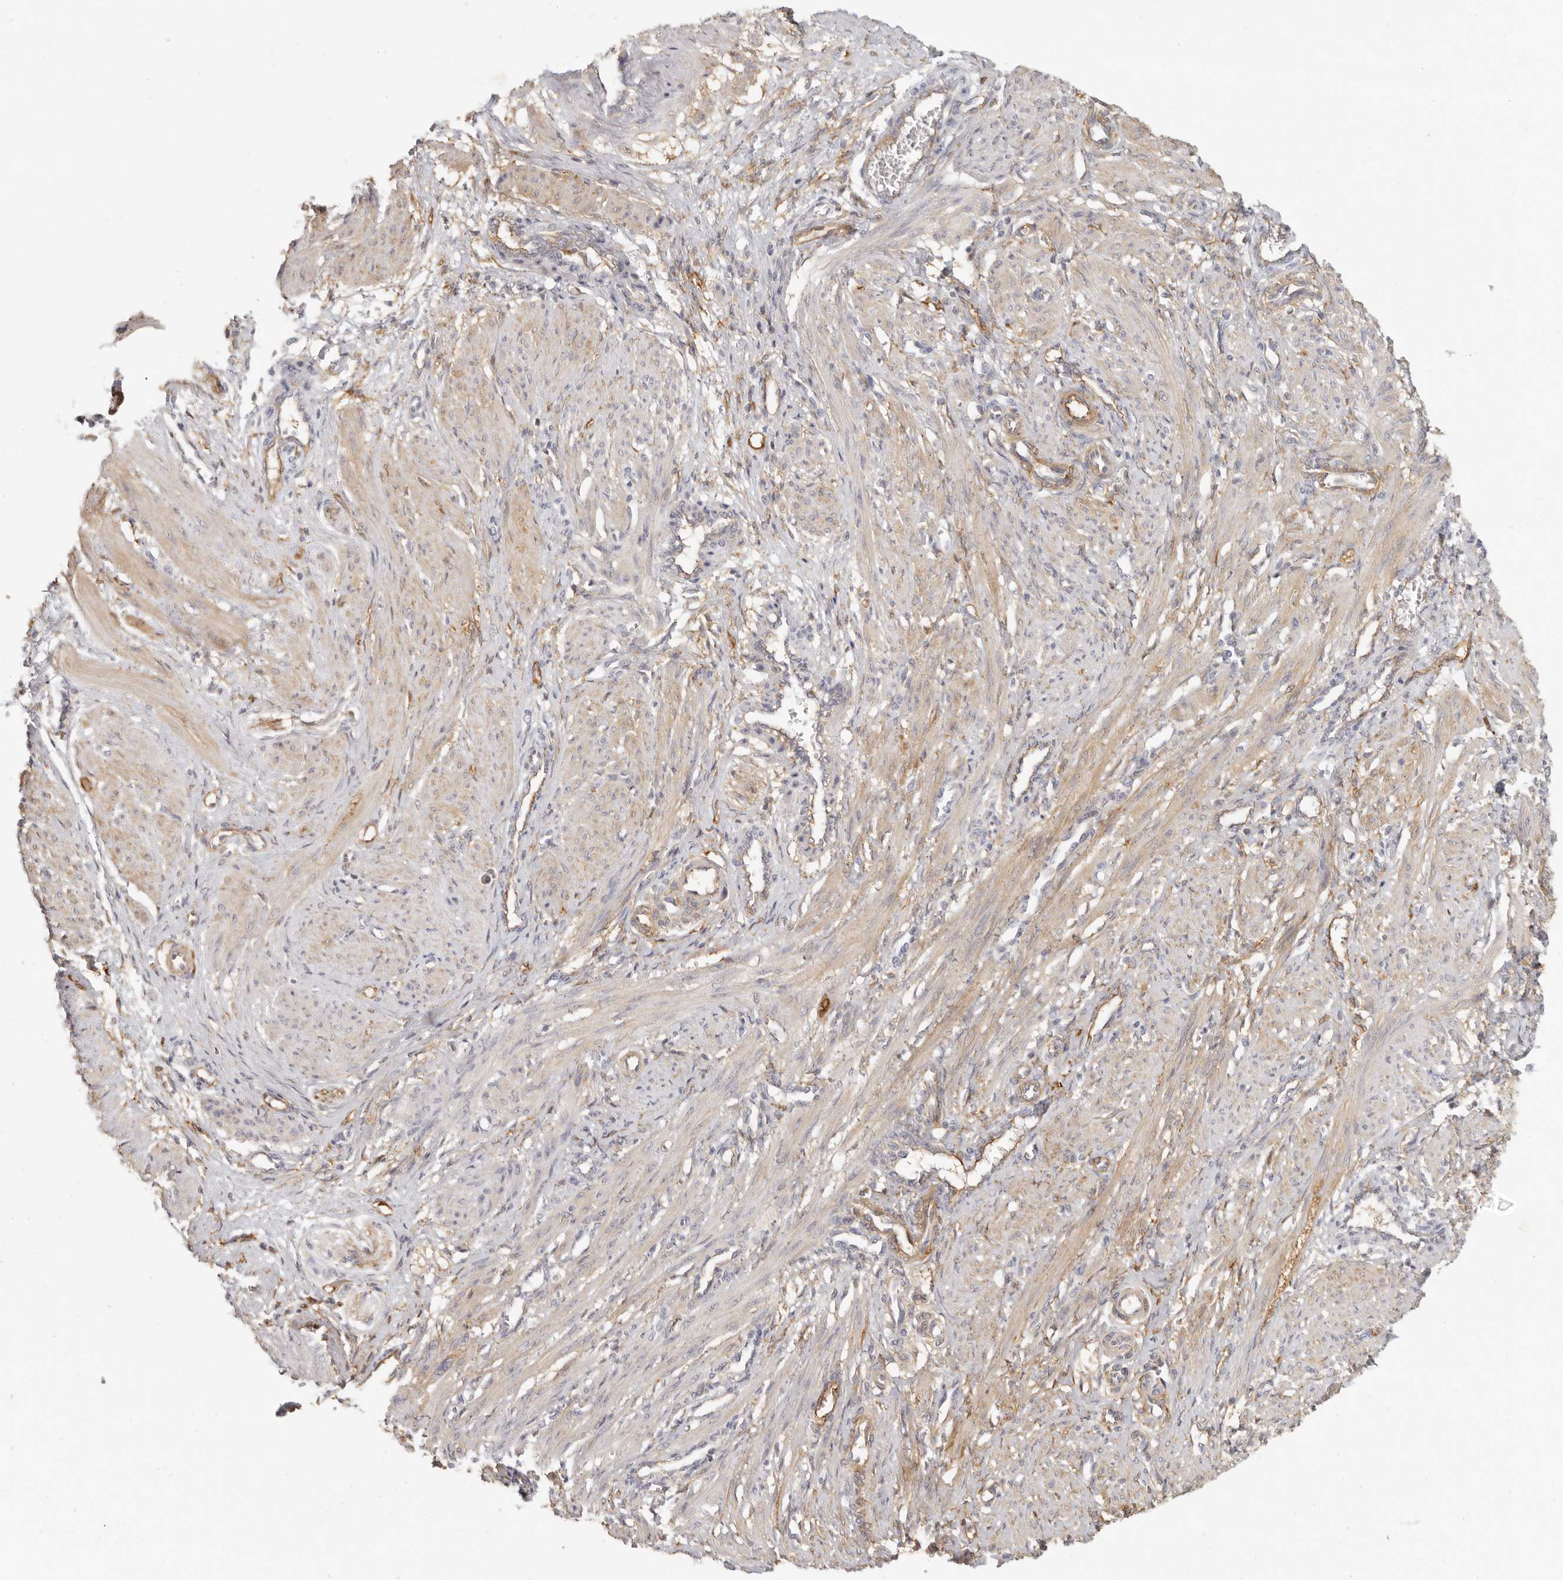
{"staining": {"intensity": "weak", "quantity": ">75%", "location": "cytoplasmic/membranous"}, "tissue": "smooth muscle", "cell_type": "Smooth muscle cells", "image_type": "normal", "snomed": [{"axis": "morphology", "description": "Normal tissue, NOS"}, {"axis": "topography", "description": "Endometrium"}], "caption": "An immunohistochemistry (IHC) histopathology image of normal tissue is shown. Protein staining in brown labels weak cytoplasmic/membranous positivity in smooth muscle within smooth muscle cells.", "gene": "NIBAN1", "patient": {"sex": "female", "age": 33}}